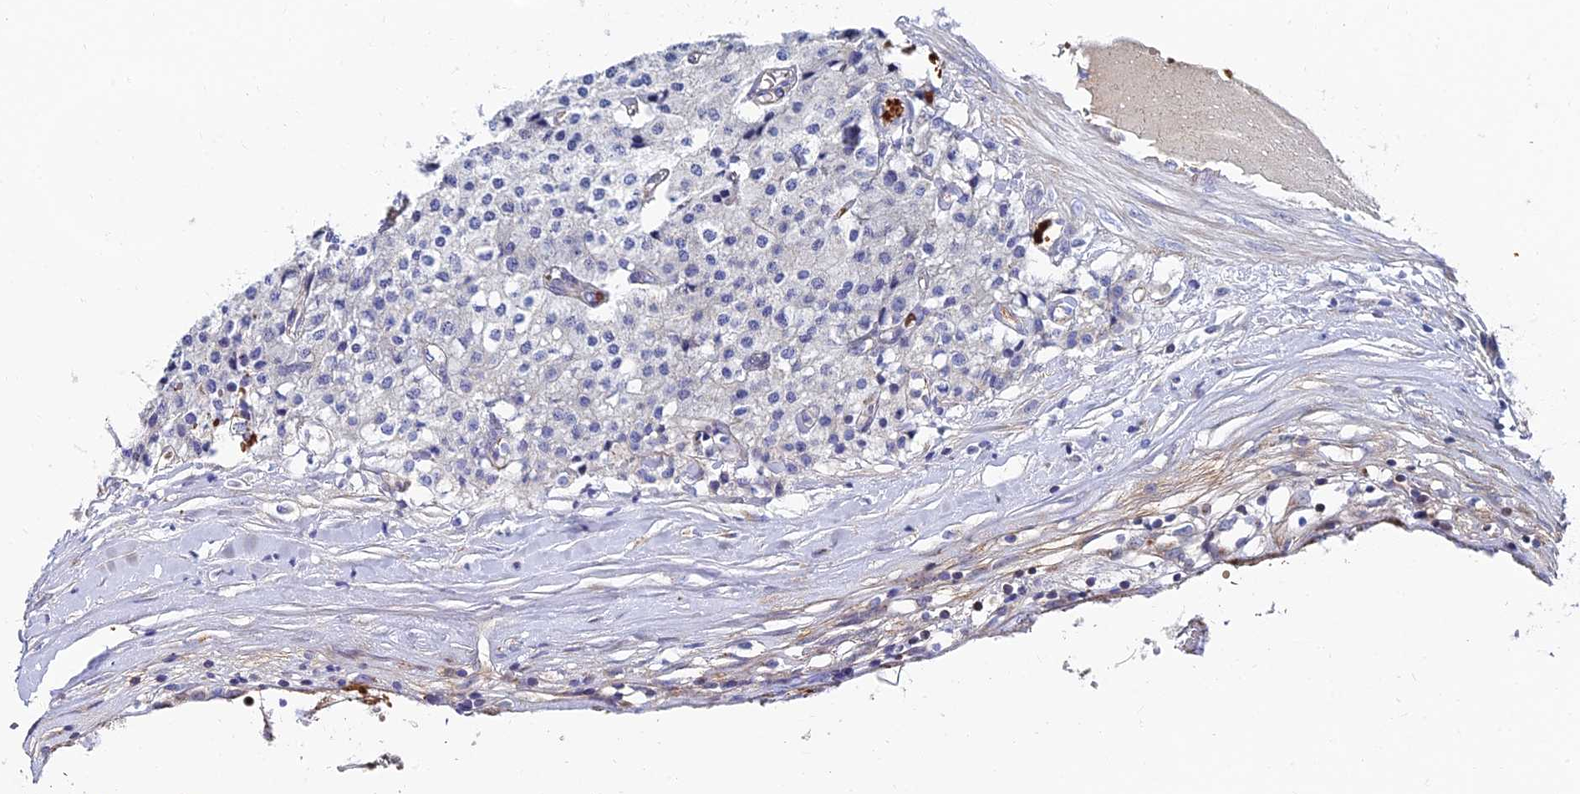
{"staining": {"intensity": "negative", "quantity": "none", "location": "none"}, "tissue": "carcinoid", "cell_type": "Tumor cells", "image_type": "cancer", "snomed": [{"axis": "morphology", "description": "Carcinoid, malignant, NOS"}, {"axis": "topography", "description": "Colon"}], "caption": "Malignant carcinoid was stained to show a protein in brown. There is no significant expression in tumor cells.", "gene": "ADGRF3", "patient": {"sex": "female", "age": 52}}